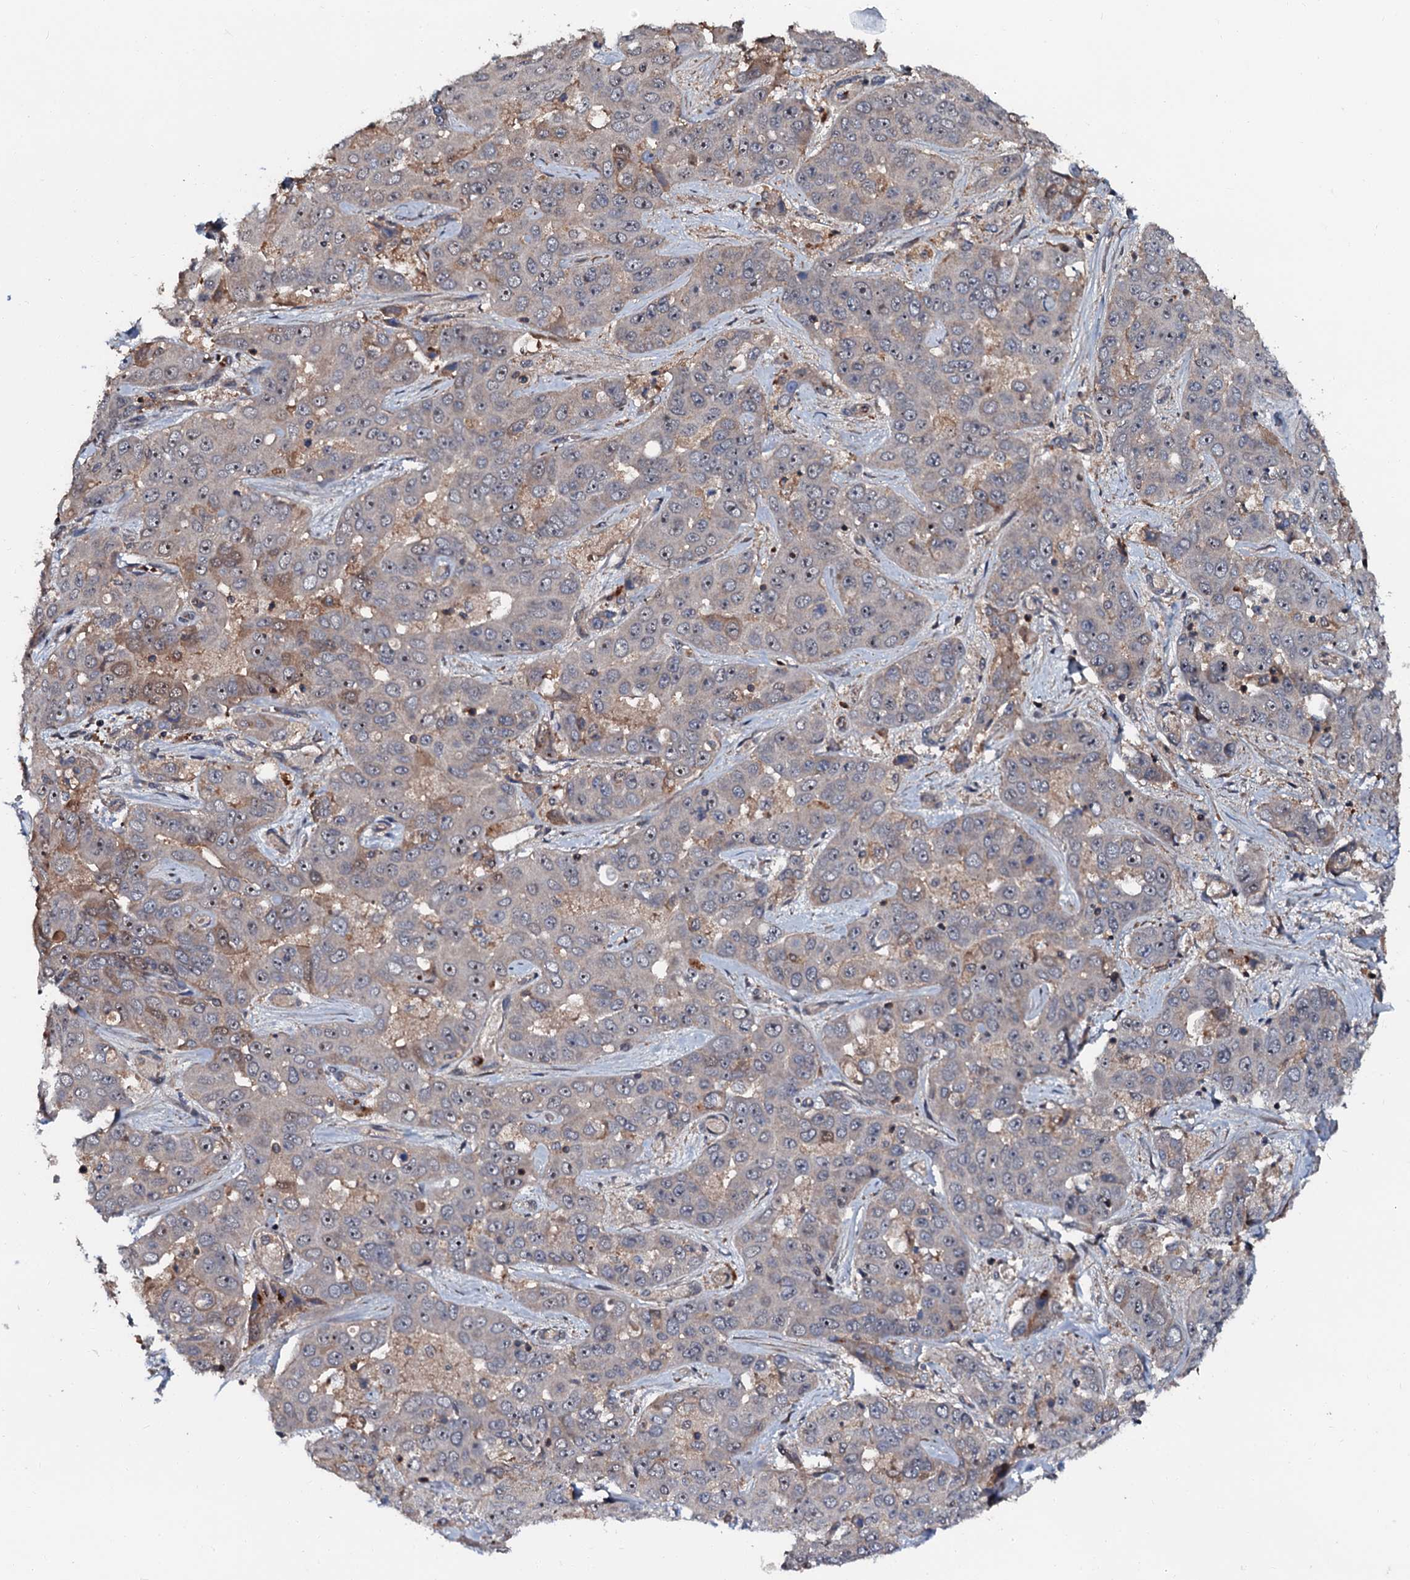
{"staining": {"intensity": "negative", "quantity": "none", "location": "none"}, "tissue": "liver cancer", "cell_type": "Tumor cells", "image_type": "cancer", "snomed": [{"axis": "morphology", "description": "Cholangiocarcinoma"}, {"axis": "topography", "description": "Liver"}], "caption": "Cholangiocarcinoma (liver) was stained to show a protein in brown. There is no significant expression in tumor cells.", "gene": "N4BP1", "patient": {"sex": "female", "age": 52}}